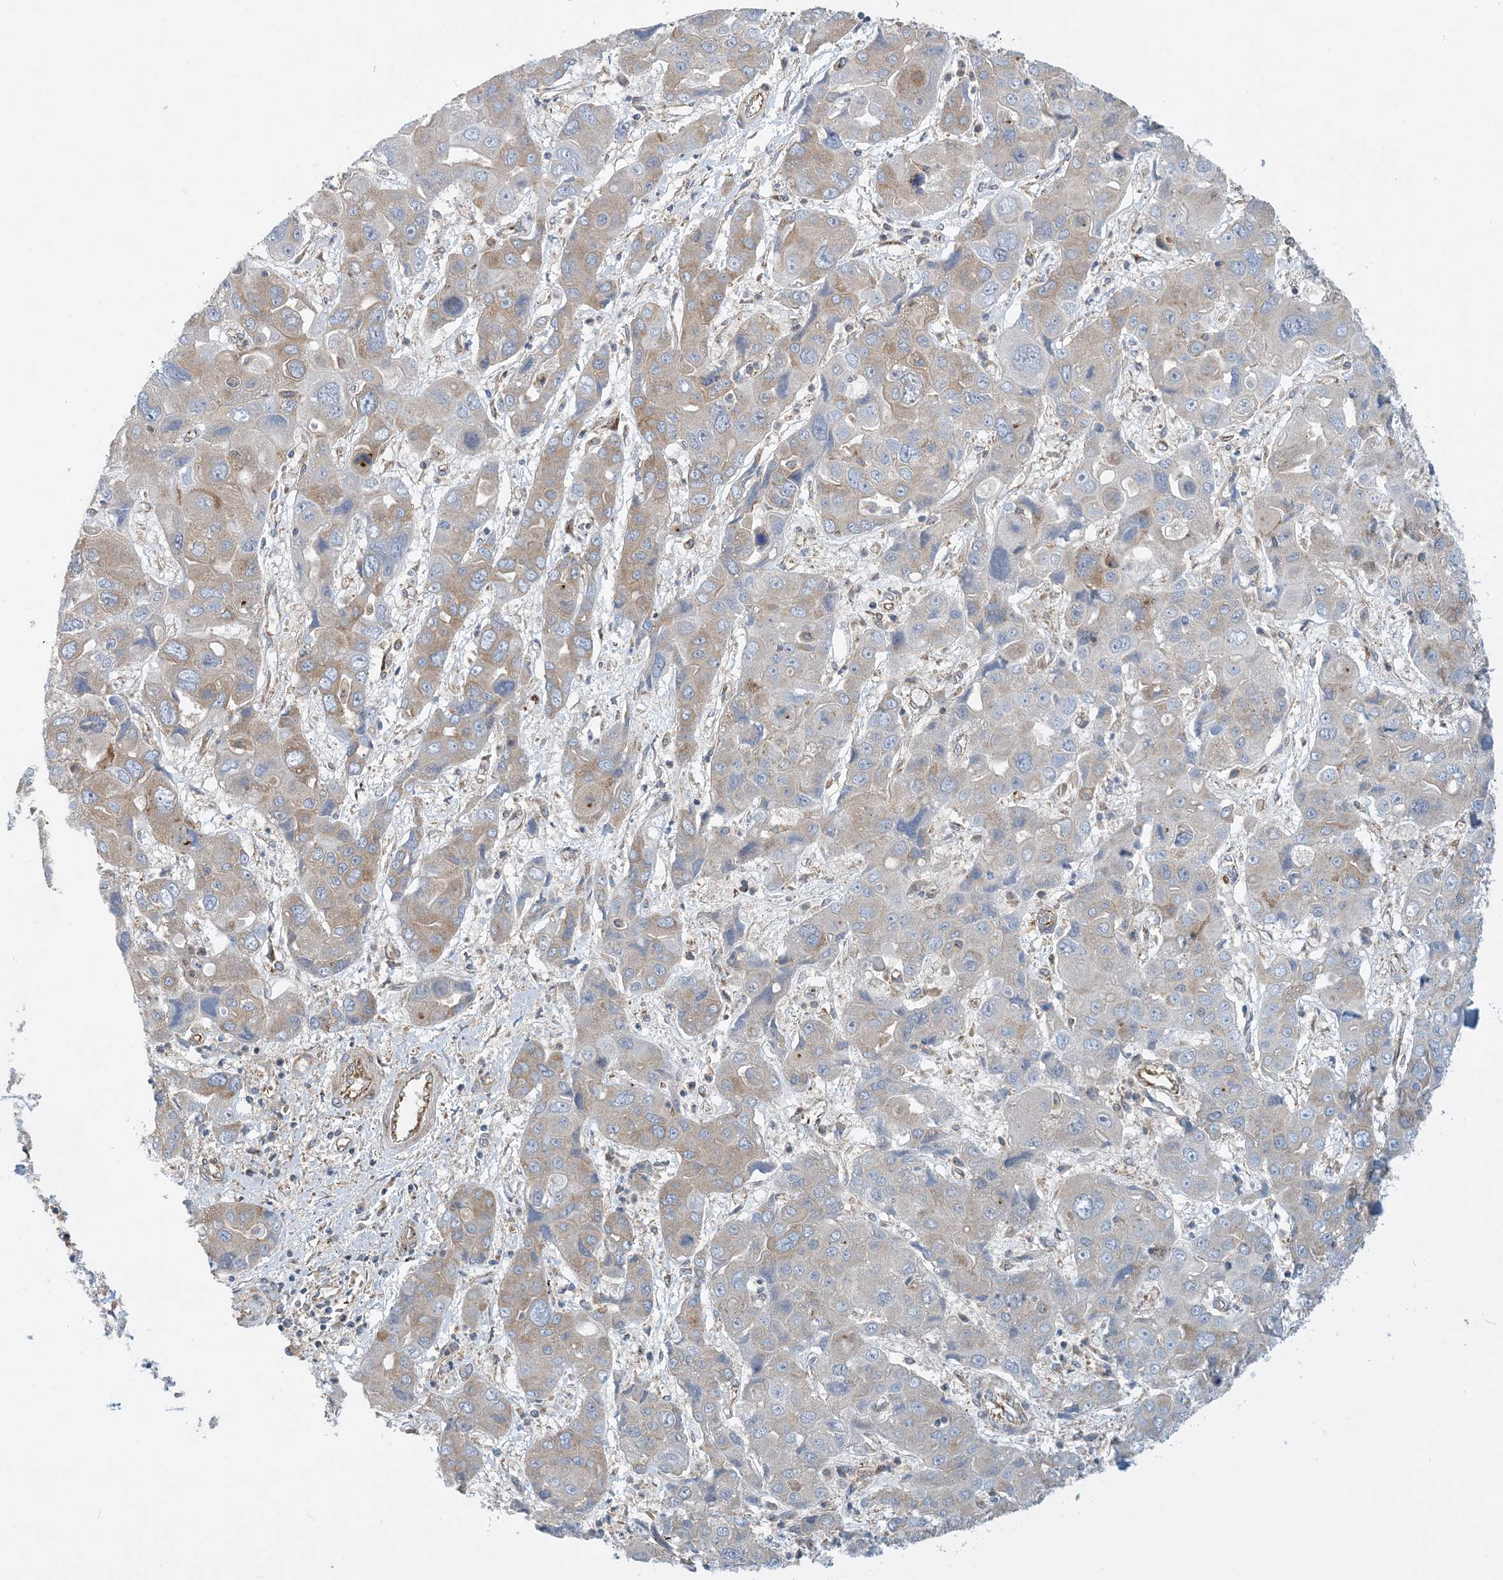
{"staining": {"intensity": "weak", "quantity": "<25%", "location": "cytoplasmic/membranous"}, "tissue": "liver cancer", "cell_type": "Tumor cells", "image_type": "cancer", "snomed": [{"axis": "morphology", "description": "Cholangiocarcinoma"}, {"axis": "topography", "description": "Liver"}], "caption": "Immunohistochemical staining of human liver cholangiocarcinoma shows no significant positivity in tumor cells.", "gene": "SIDT1", "patient": {"sex": "male", "age": 67}}